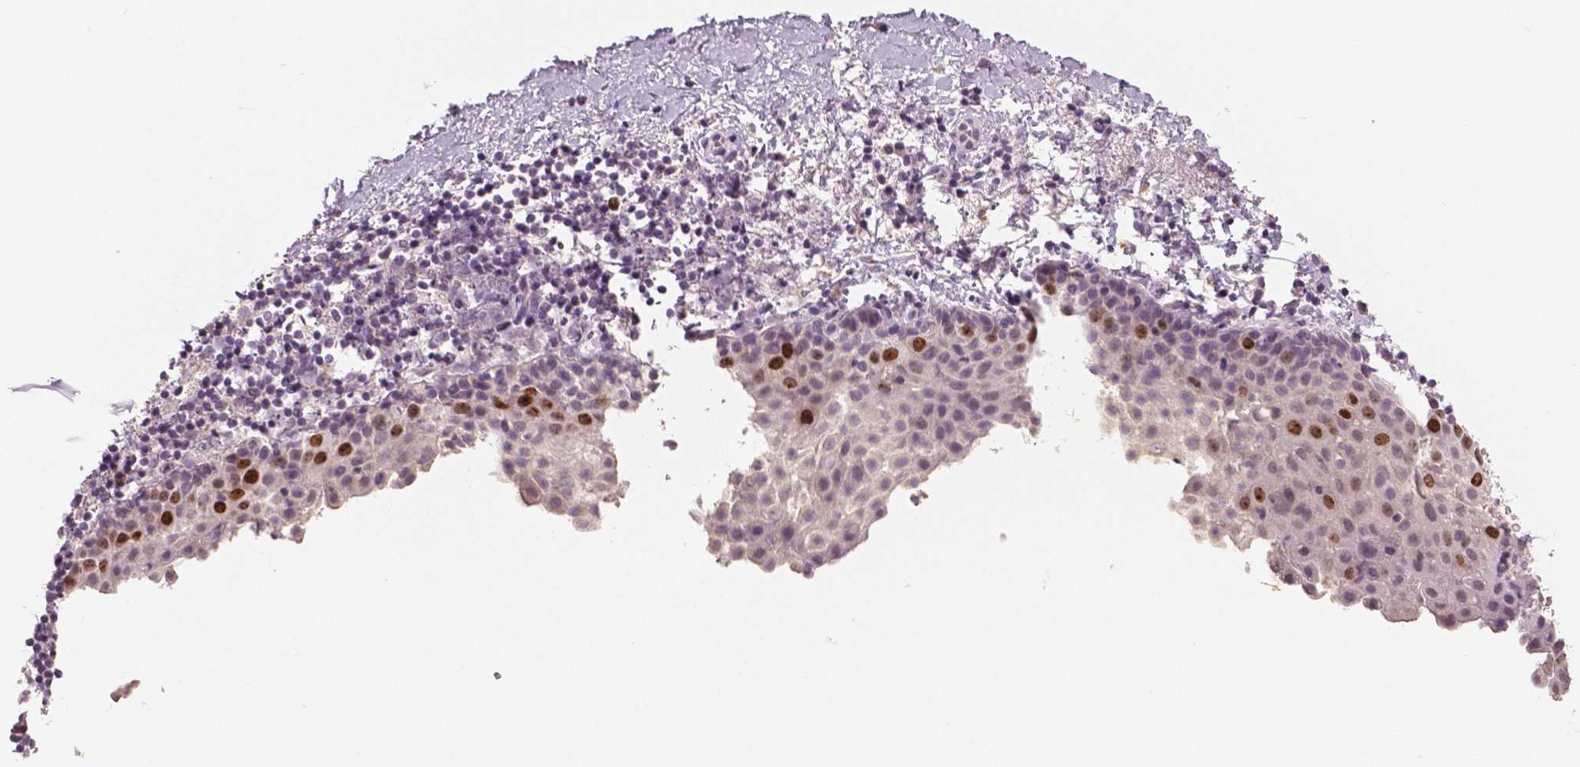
{"staining": {"intensity": "strong", "quantity": "<25%", "location": "nuclear"}, "tissue": "vagina", "cell_type": "Squamous epithelial cells", "image_type": "normal", "snomed": [{"axis": "morphology", "description": "Normal tissue, NOS"}, {"axis": "topography", "description": "Vagina"}], "caption": "Immunohistochemical staining of unremarkable human vagina reveals <25% levels of strong nuclear protein staining in approximately <25% of squamous epithelial cells. (Stains: DAB in brown, nuclei in blue, Microscopy: brightfield microscopy at high magnification).", "gene": "MKI67", "patient": {"sex": "female", "age": 61}}